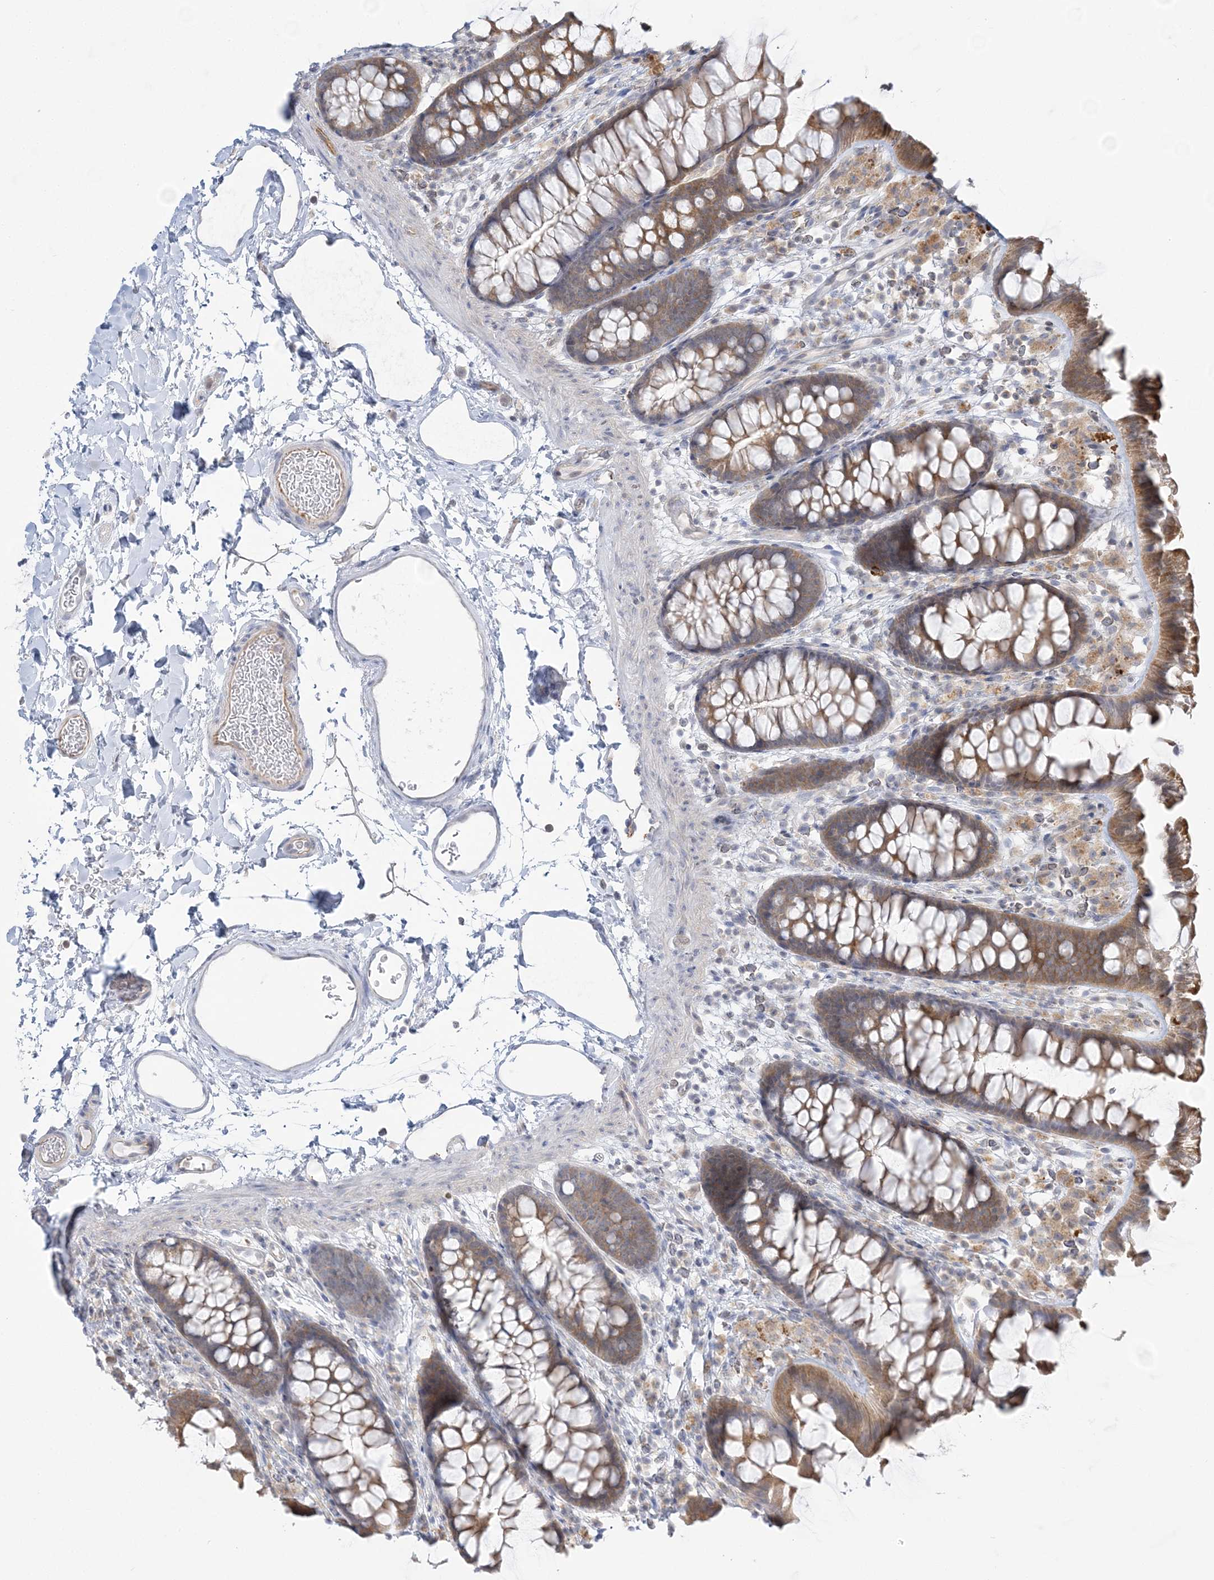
{"staining": {"intensity": "negative", "quantity": "none", "location": "none"}, "tissue": "colon", "cell_type": "Endothelial cells", "image_type": "normal", "snomed": [{"axis": "morphology", "description": "Normal tissue, NOS"}, {"axis": "topography", "description": "Colon"}], "caption": "Endothelial cells are negative for protein expression in benign human colon. (Brightfield microscopy of DAB (3,3'-diaminobenzidine) IHC at high magnification).", "gene": "THADA", "patient": {"sex": "female", "age": 62}}